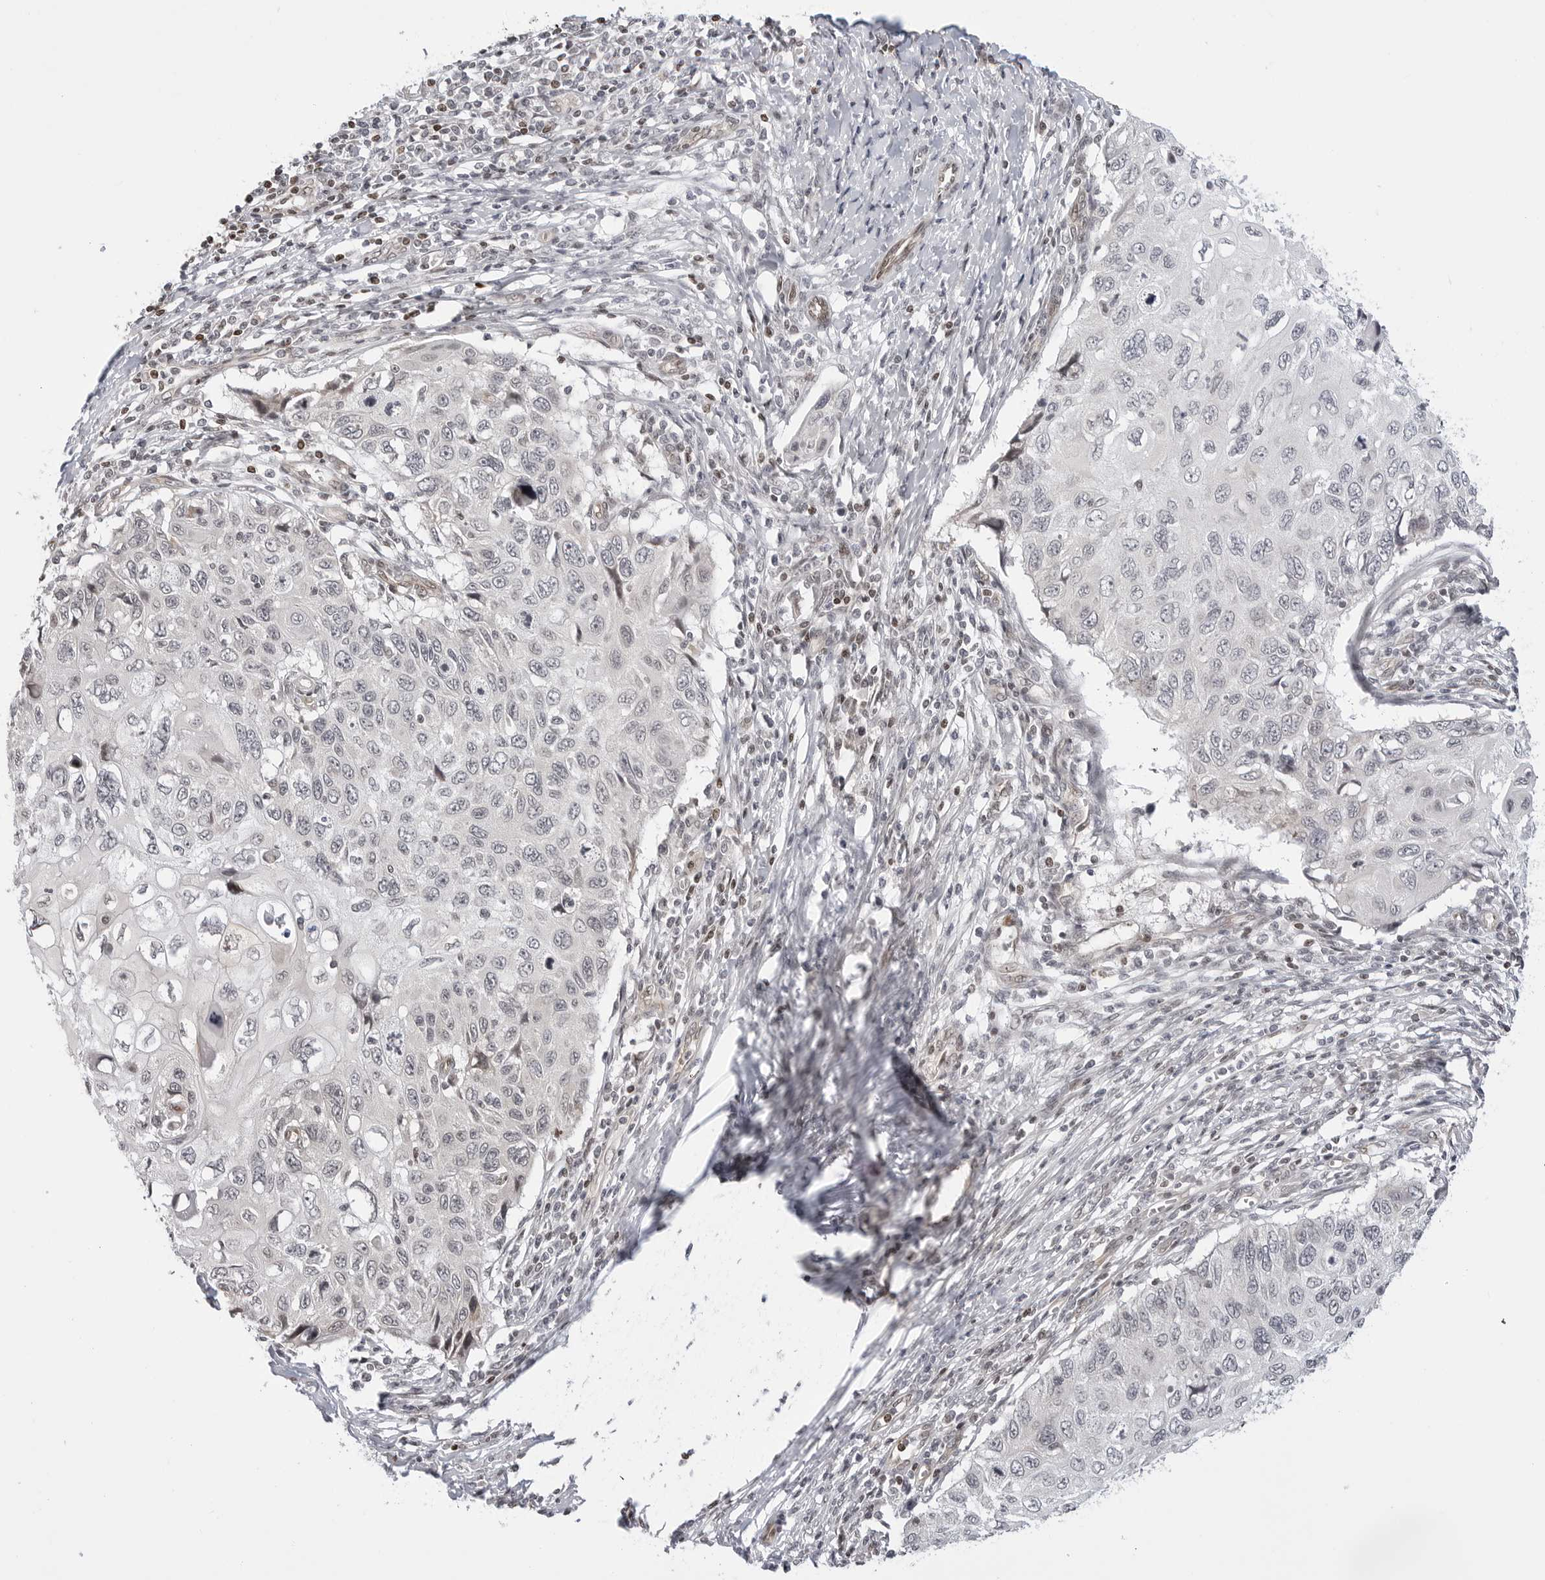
{"staining": {"intensity": "negative", "quantity": "none", "location": "none"}, "tissue": "cervical cancer", "cell_type": "Tumor cells", "image_type": "cancer", "snomed": [{"axis": "morphology", "description": "Squamous cell carcinoma, NOS"}, {"axis": "topography", "description": "Cervix"}], "caption": "Human cervical cancer stained for a protein using immunohistochemistry displays no expression in tumor cells.", "gene": "C8orf33", "patient": {"sex": "female", "age": 70}}